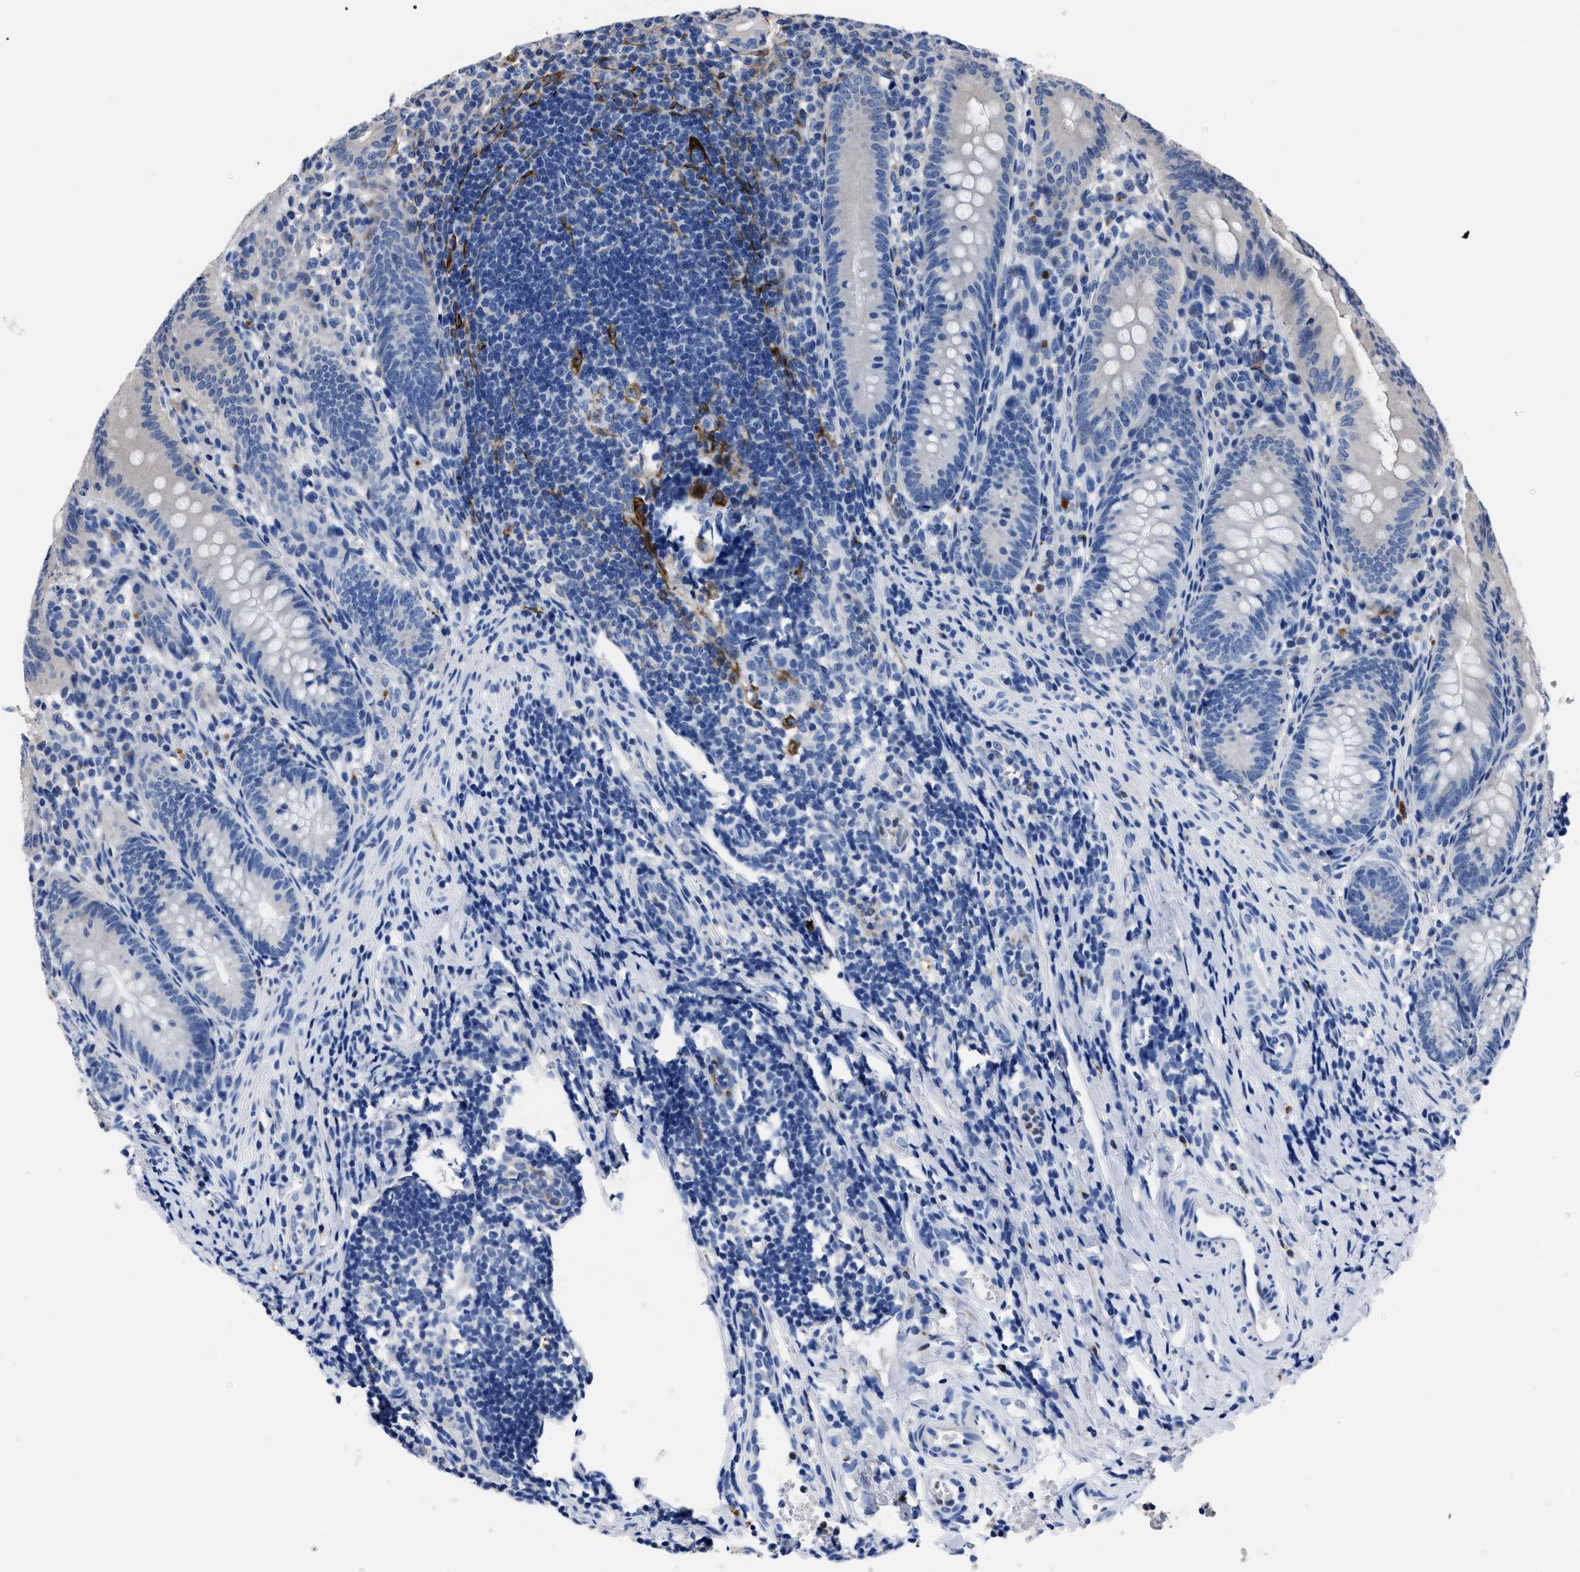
{"staining": {"intensity": "negative", "quantity": "none", "location": "none"}, "tissue": "appendix", "cell_type": "Glandular cells", "image_type": "normal", "snomed": [{"axis": "morphology", "description": "Normal tissue, NOS"}, {"axis": "topography", "description": "Appendix"}], "caption": "The micrograph exhibits no significant staining in glandular cells of appendix.", "gene": "OR10G3", "patient": {"sex": "male", "age": 1}}